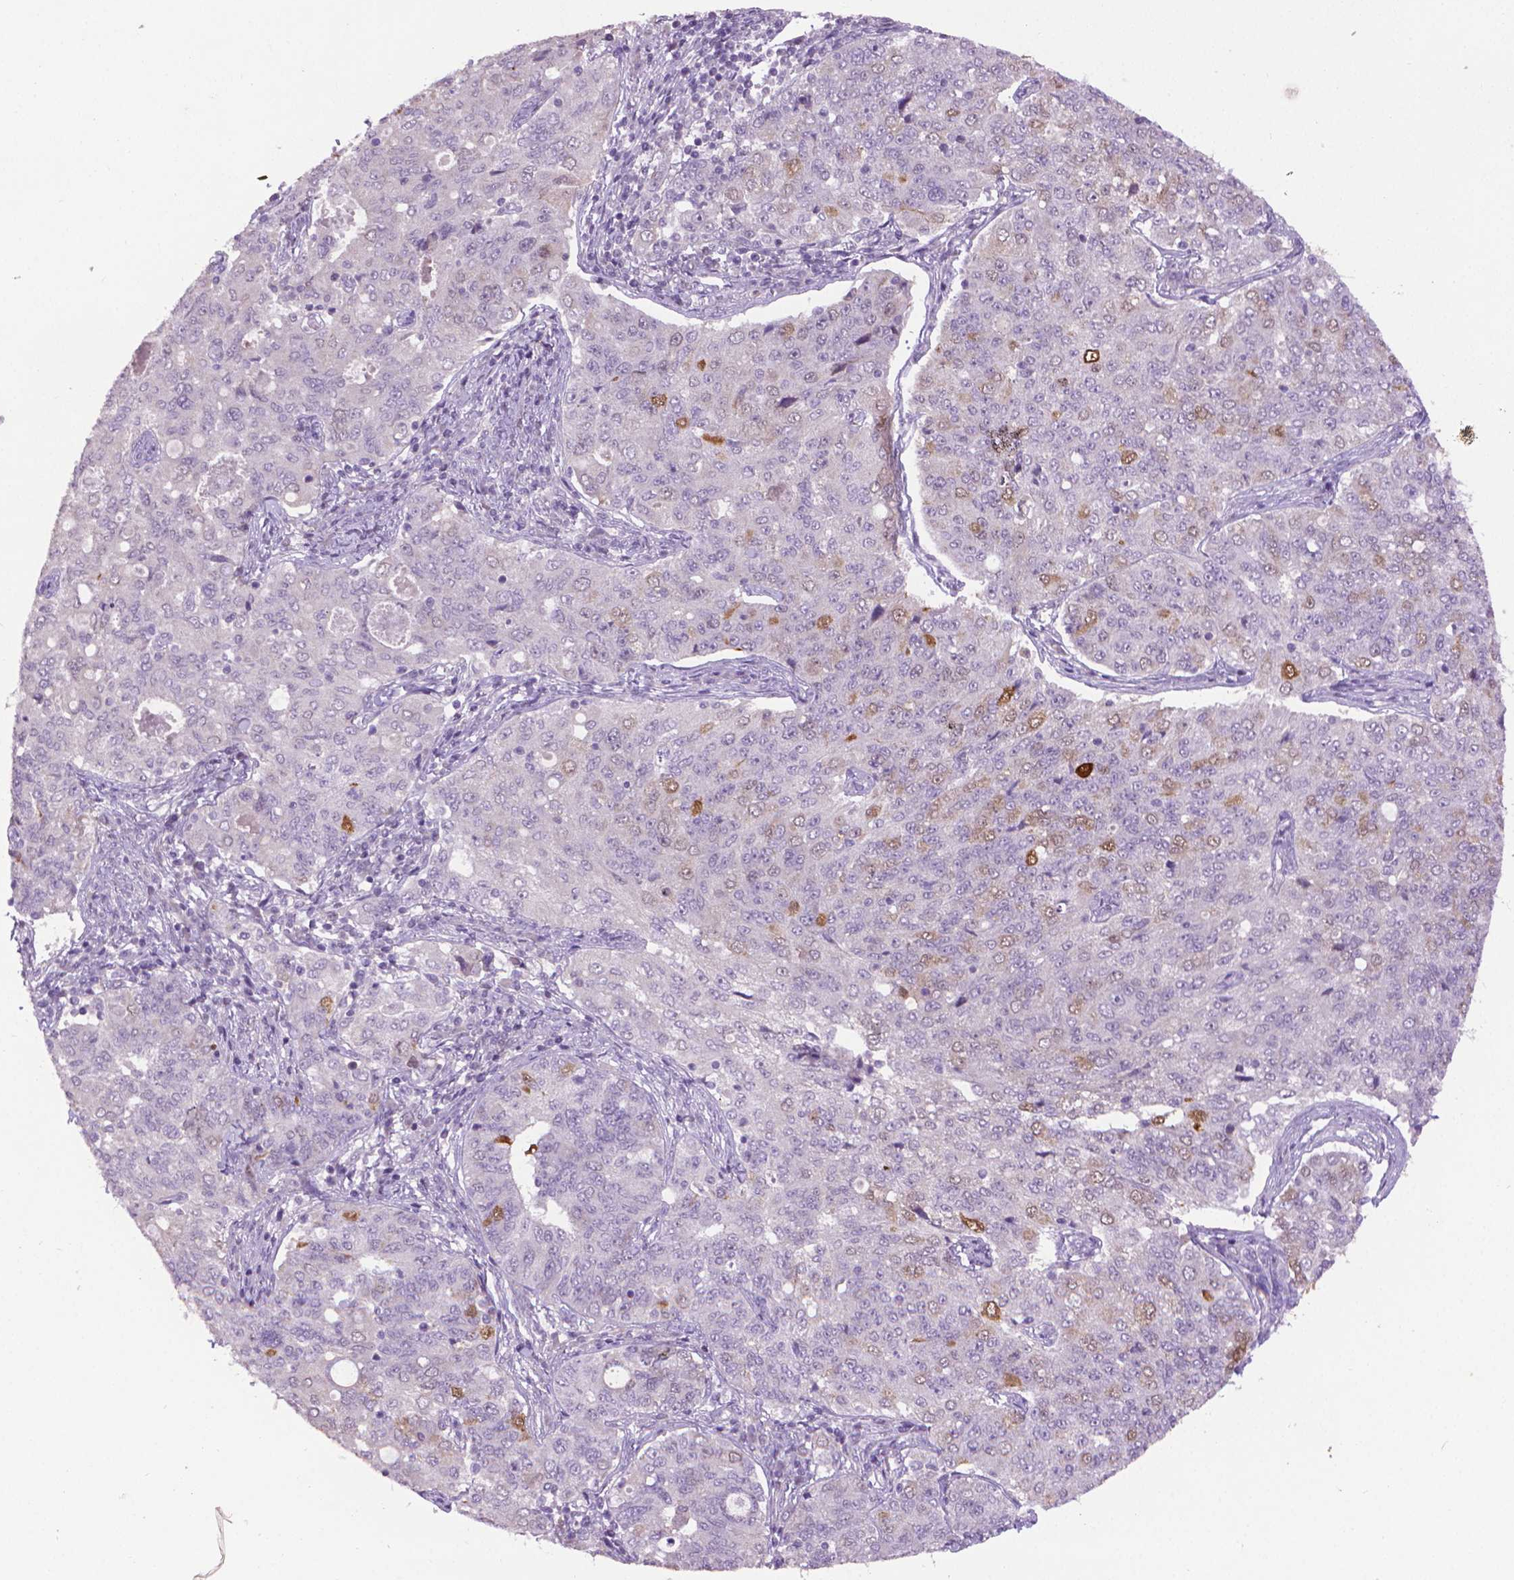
{"staining": {"intensity": "negative", "quantity": "none", "location": "none"}, "tissue": "endometrial cancer", "cell_type": "Tumor cells", "image_type": "cancer", "snomed": [{"axis": "morphology", "description": "Adenocarcinoma, NOS"}, {"axis": "topography", "description": "Endometrium"}], "caption": "Micrograph shows no significant protein staining in tumor cells of adenocarcinoma (endometrial).", "gene": "CDKN2D", "patient": {"sex": "female", "age": 43}}